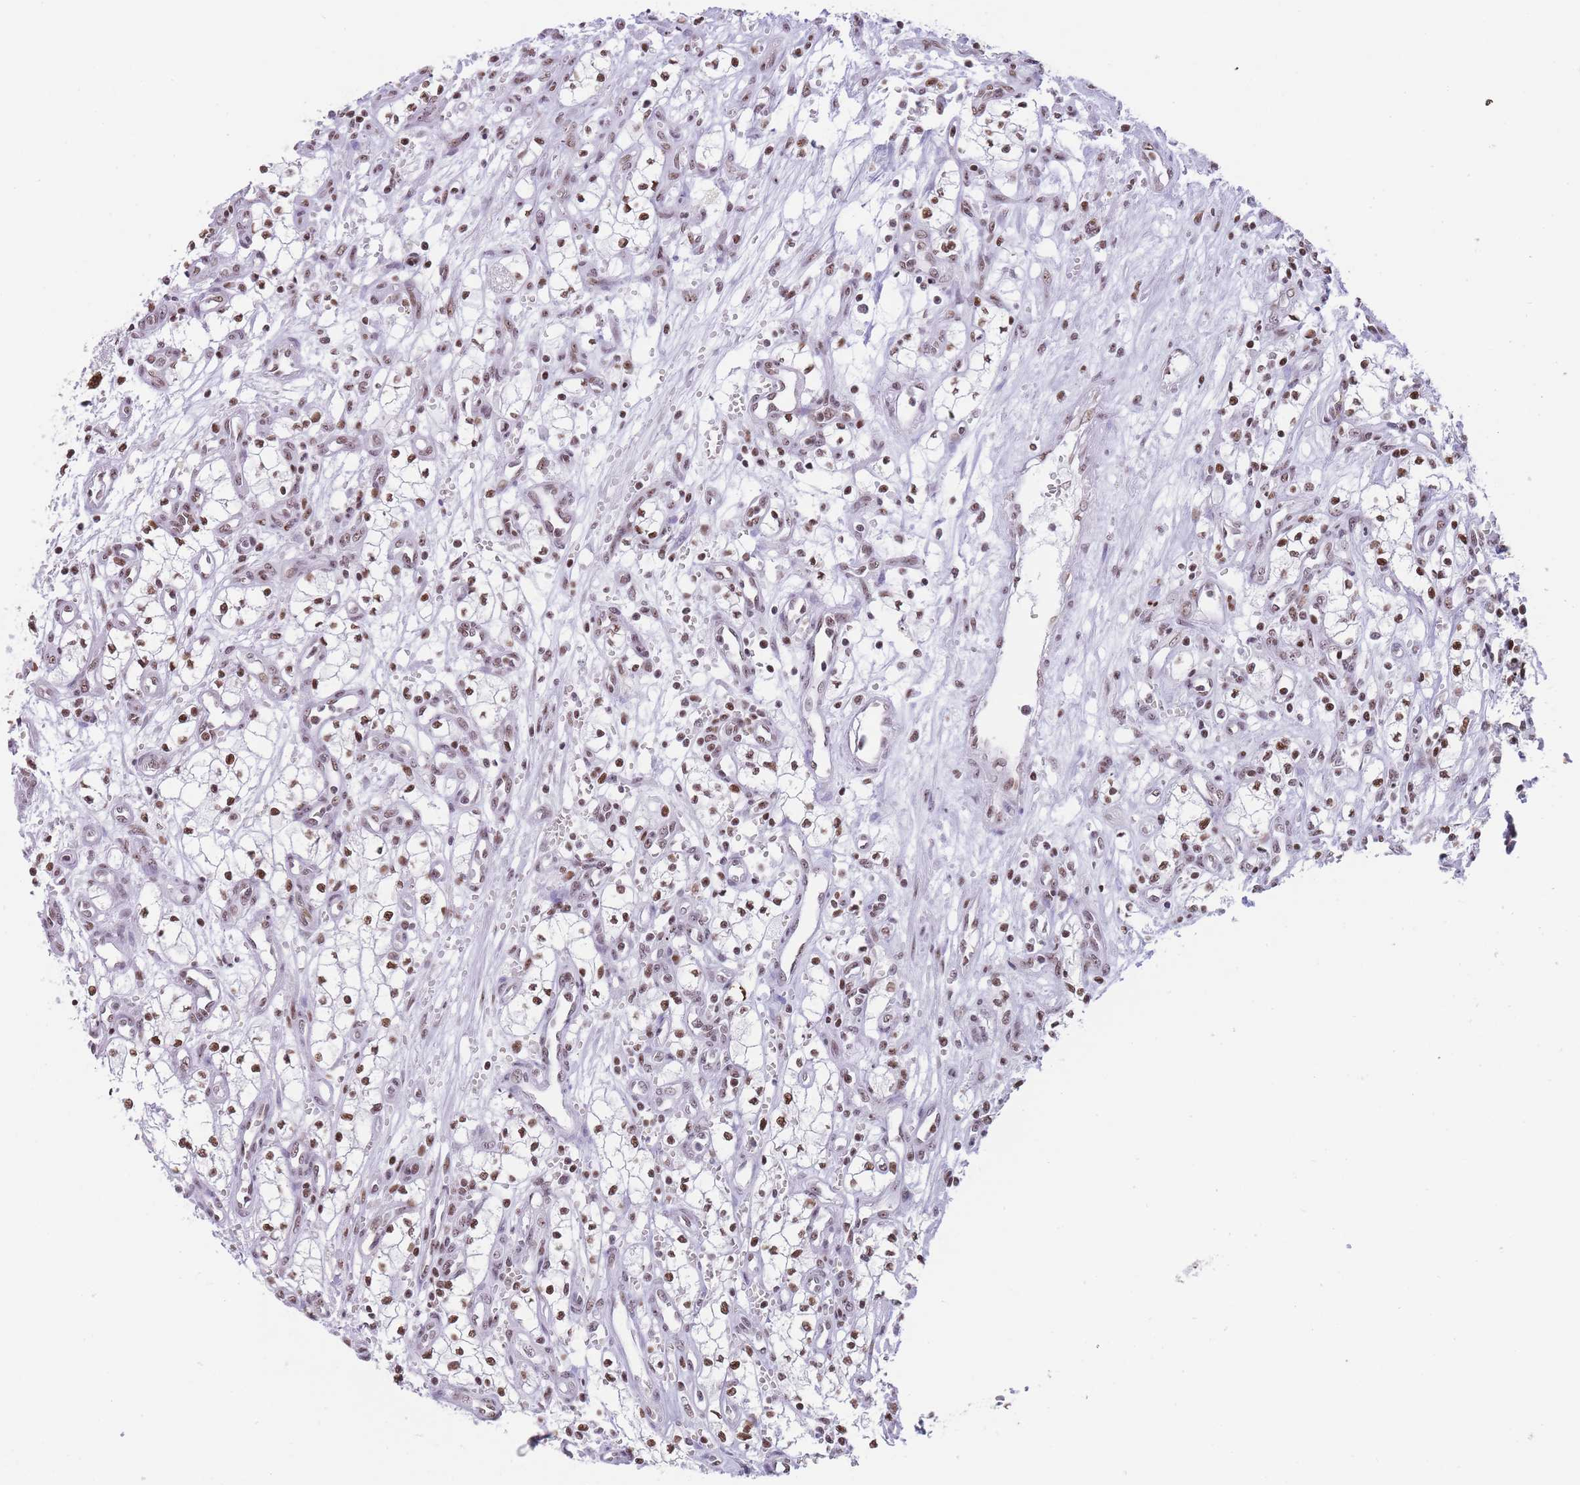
{"staining": {"intensity": "moderate", "quantity": ">75%", "location": "nuclear"}, "tissue": "renal cancer", "cell_type": "Tumor cells", "image_type": "cancer", "snomed": [{"axis": "morphology", "description": "Adenocarcinoma, NOS"}, {"axis": "topography", "description": "Kidney"}], "caption": "Adenocarcinoma (renal) stained with immunohistochemistry (IHC) shows moderate nuclear staining in about >75% of tumor cells.", "gene": "EVC2", "patient": {"sex": "male", "age": 59}}